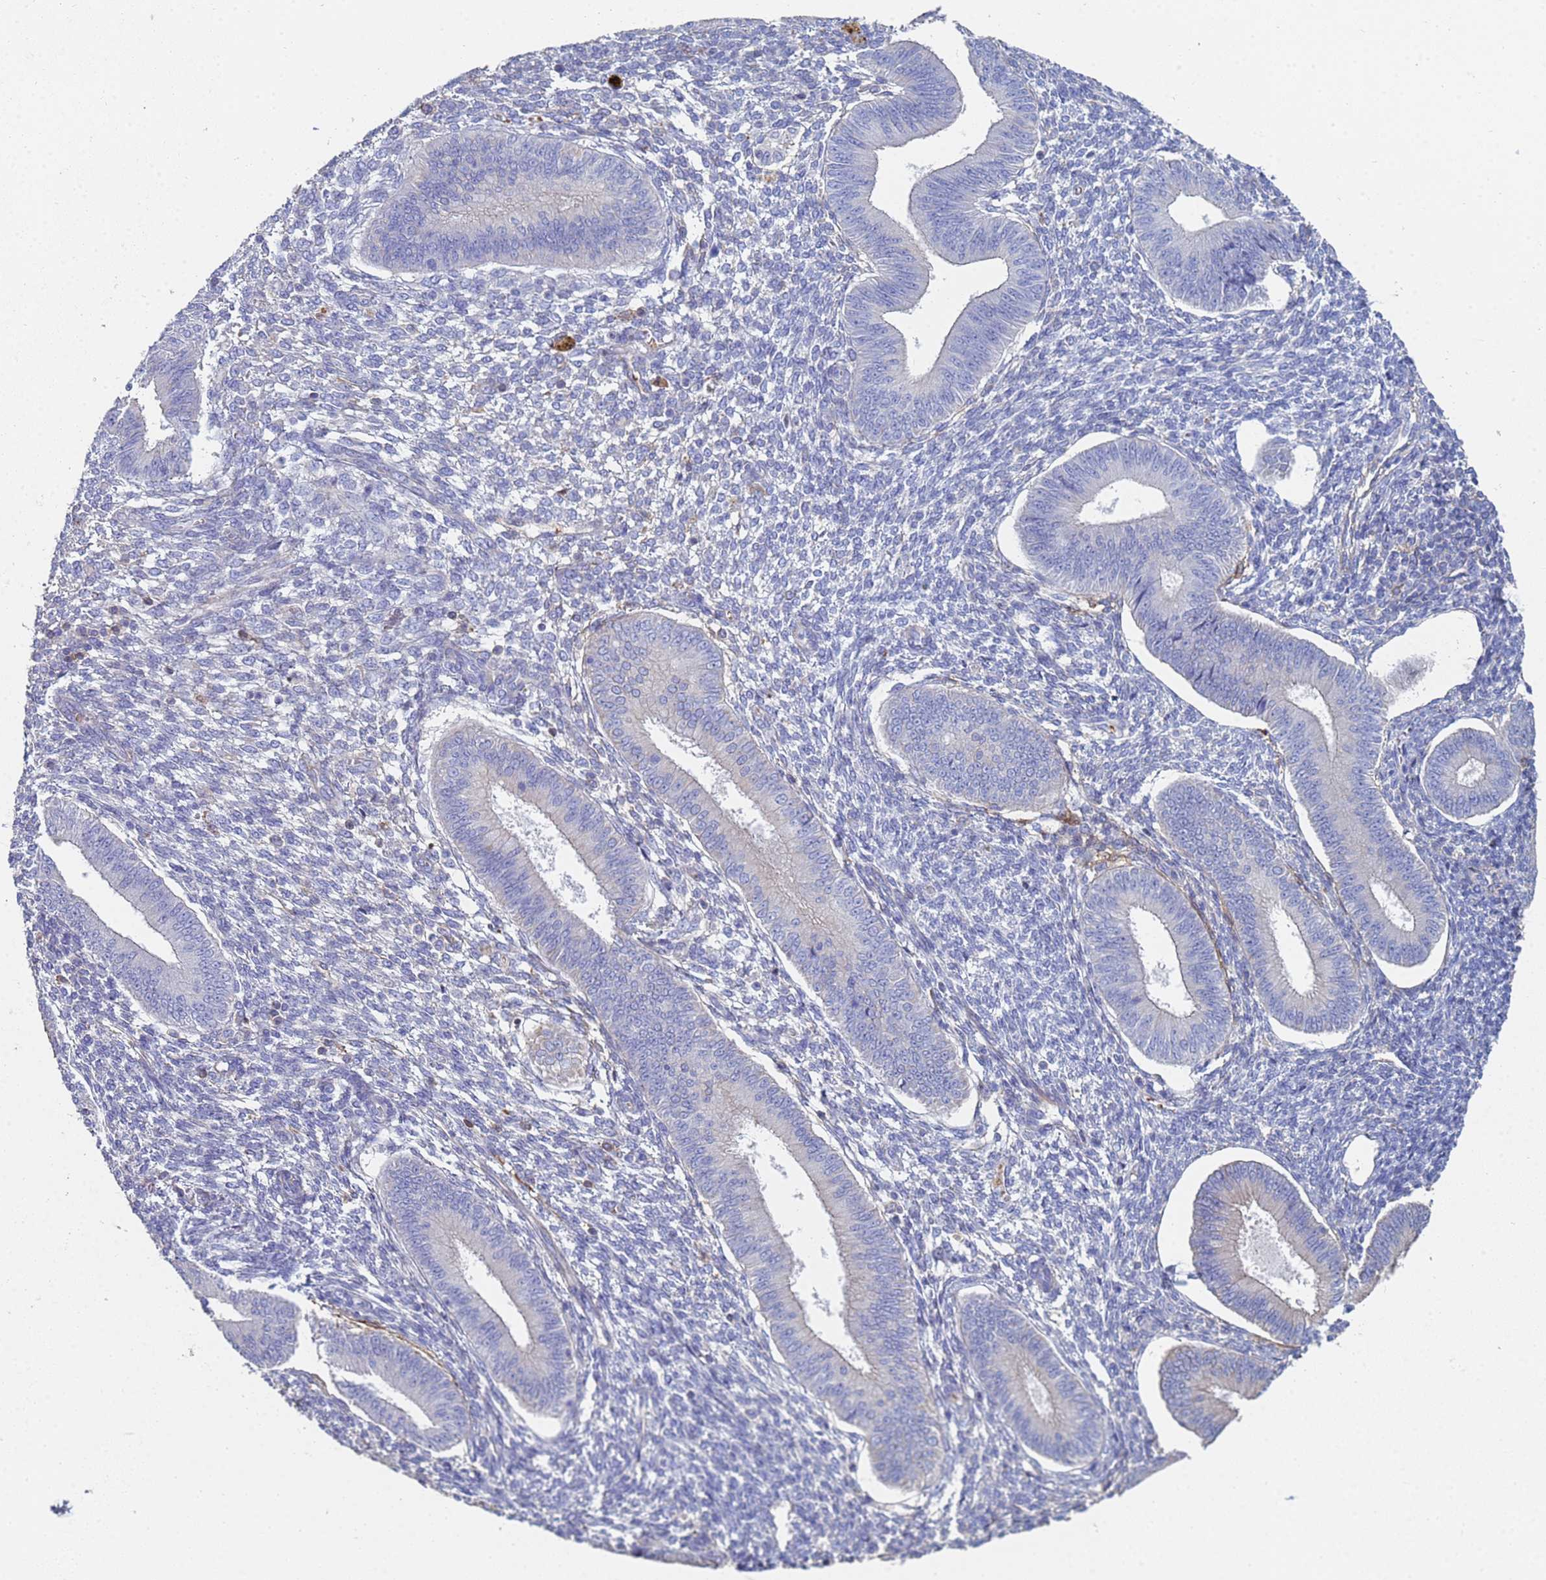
{"staining": {"intensity": "weak", "quantity": "<25%", "location": "cytoplasmic/membranous"}, "tissue": "endometrium", "cell_type": "Cells in endometrial stroma", "image_type": "normal", "snomed": [{"axis": "morphology", "description": "Normal tissue, NOS"}, {"axis": "topography", "description": "Uterus"}, {"axis": "topography", "description": "Endometrium"}], "caption": "Histopathology image shows no protein staining in cells in endometrial stroma of unremarkable endometrium. (DAB IHC, high magnification).", "gene": "ABCA8", "patient": {"sex": "female", "age": 48}}